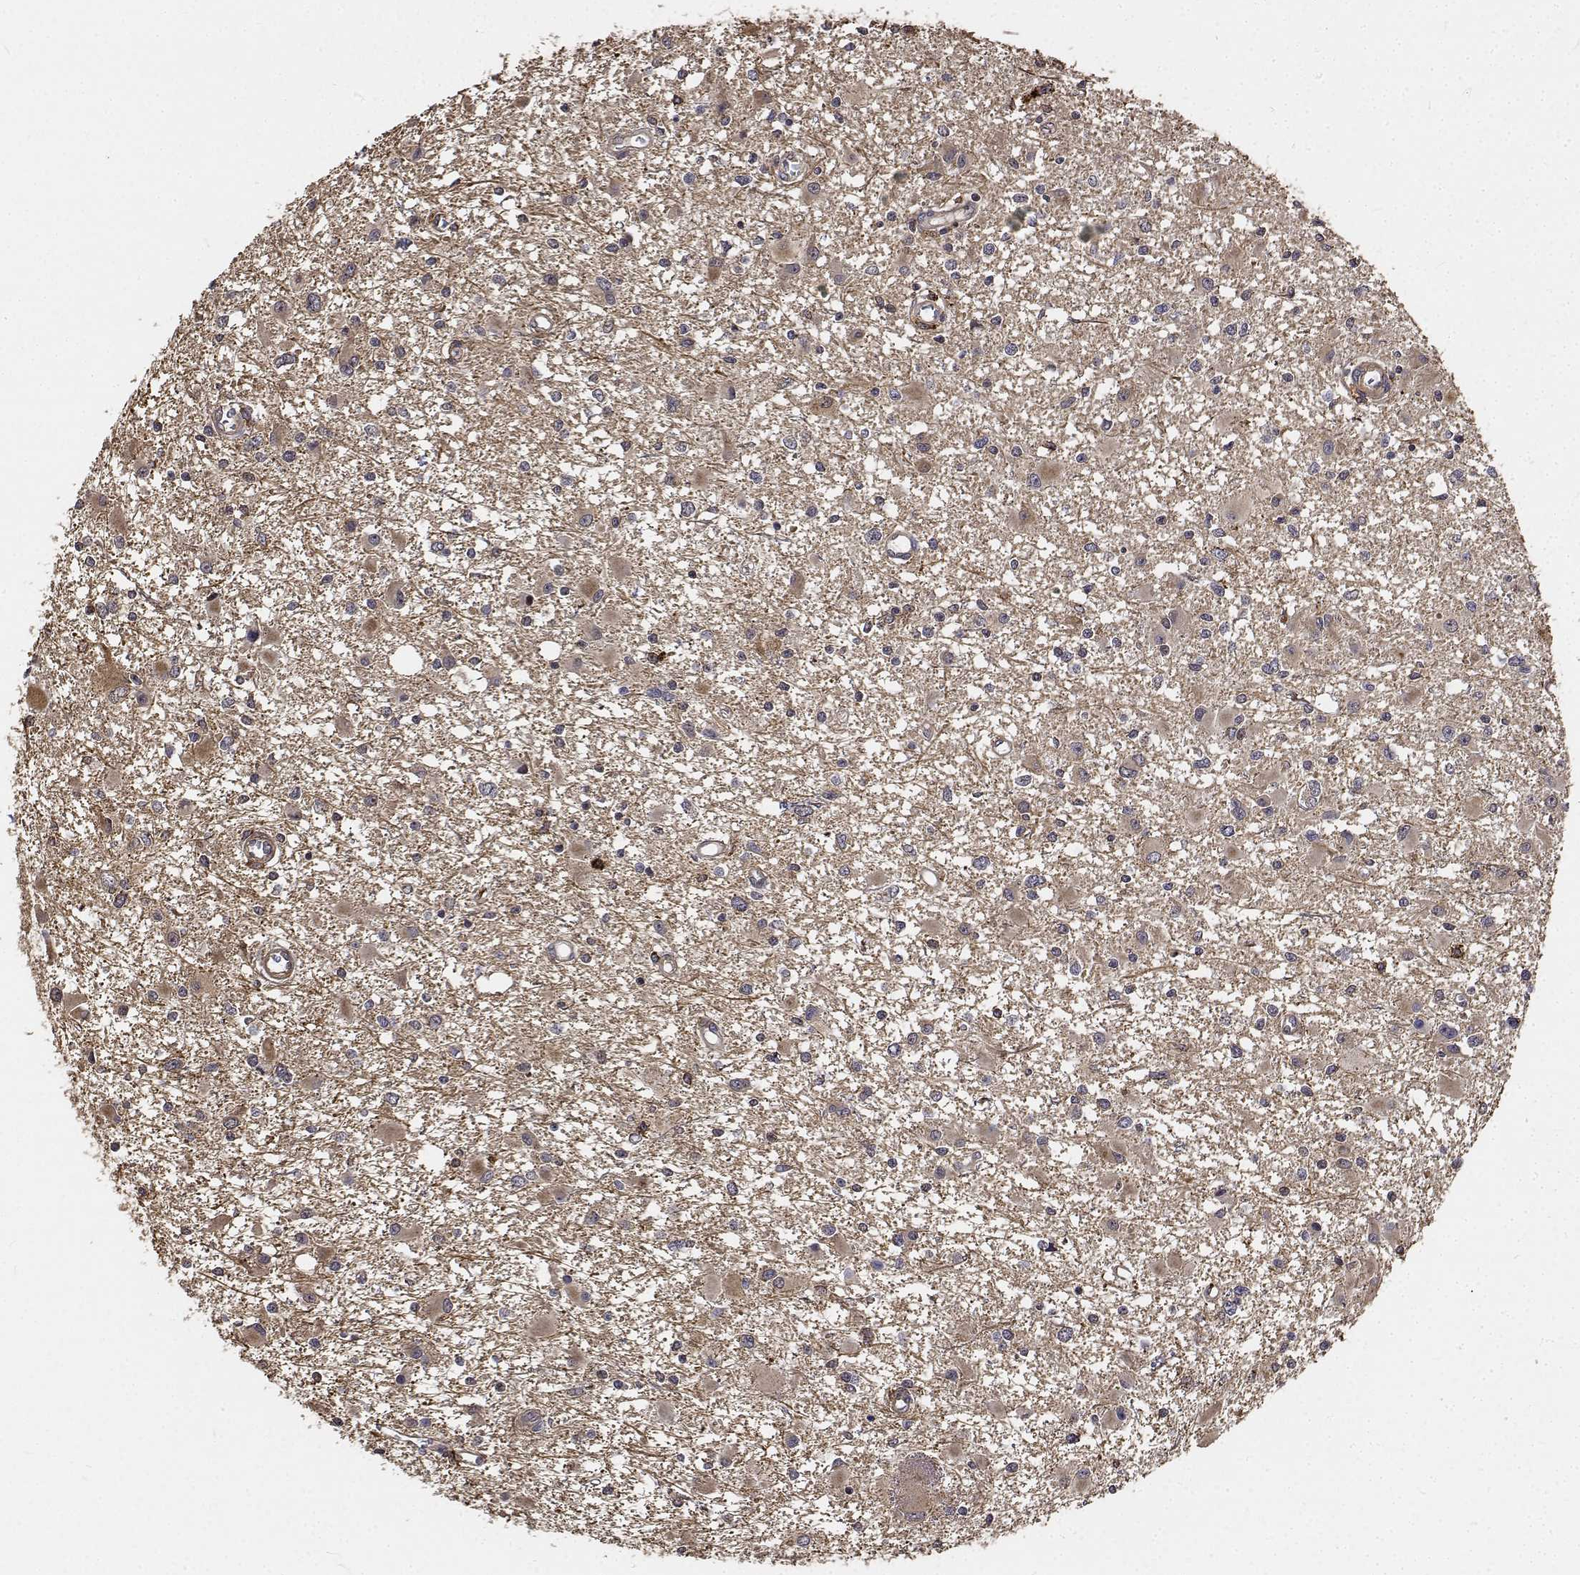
{"staining": {"intensity": "weak", "quantity": "25%-75%", "location": "cytoplasmic/membranous"}, "tissue": "glioma", "cell_type": "Tumor cells", "image_type": "cancer", "snomed": [{"axis": "morphology", "description": "Glioma, malignant, High grade"}, {"axis": "topography", "description": "Brain"}], "caption": "Tumor cells display low levels of weak cytoplasmic/membranous expression in about 25%-75% of cells in human glioma.", "gene": "PCID2", "patient": {"sex": "male", "age": 54}}